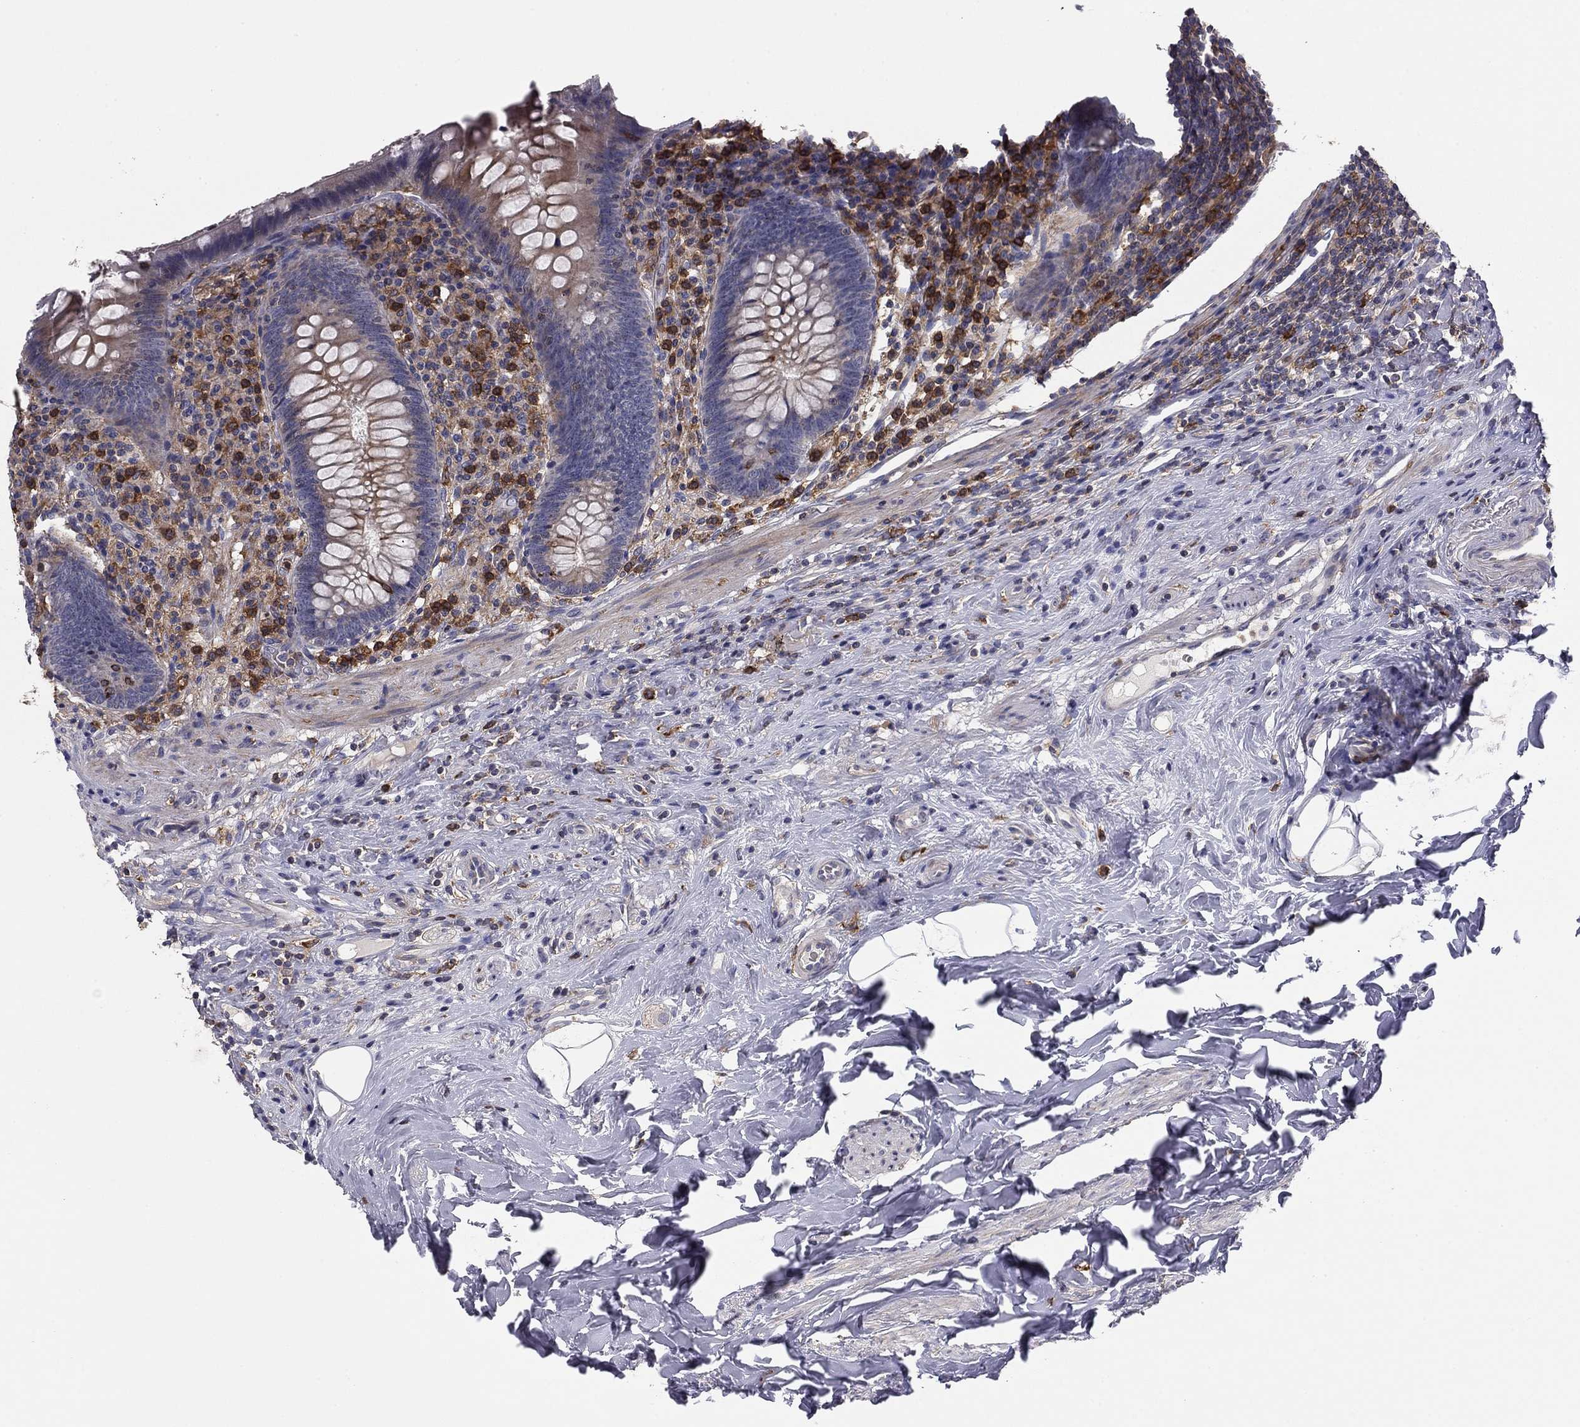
{"staining": {"intensity": "negative", "quantity": "none", "location": "none"}, "tissue": "appendix", "cell_type": "Glandular cells", "image_type": "normal", "snomed": [{"axis": "morphology", "description": "Normal tissue, NOS"}, {"axis": "topography", "description": "Appendix"}], "caption": "Glandular cells are negative for protein expression in normal human appendix. (IHC, brightfield microscopy, high magnification).", "gene": "PLCB2", "patient": {"sex": "male", "age": 47}}